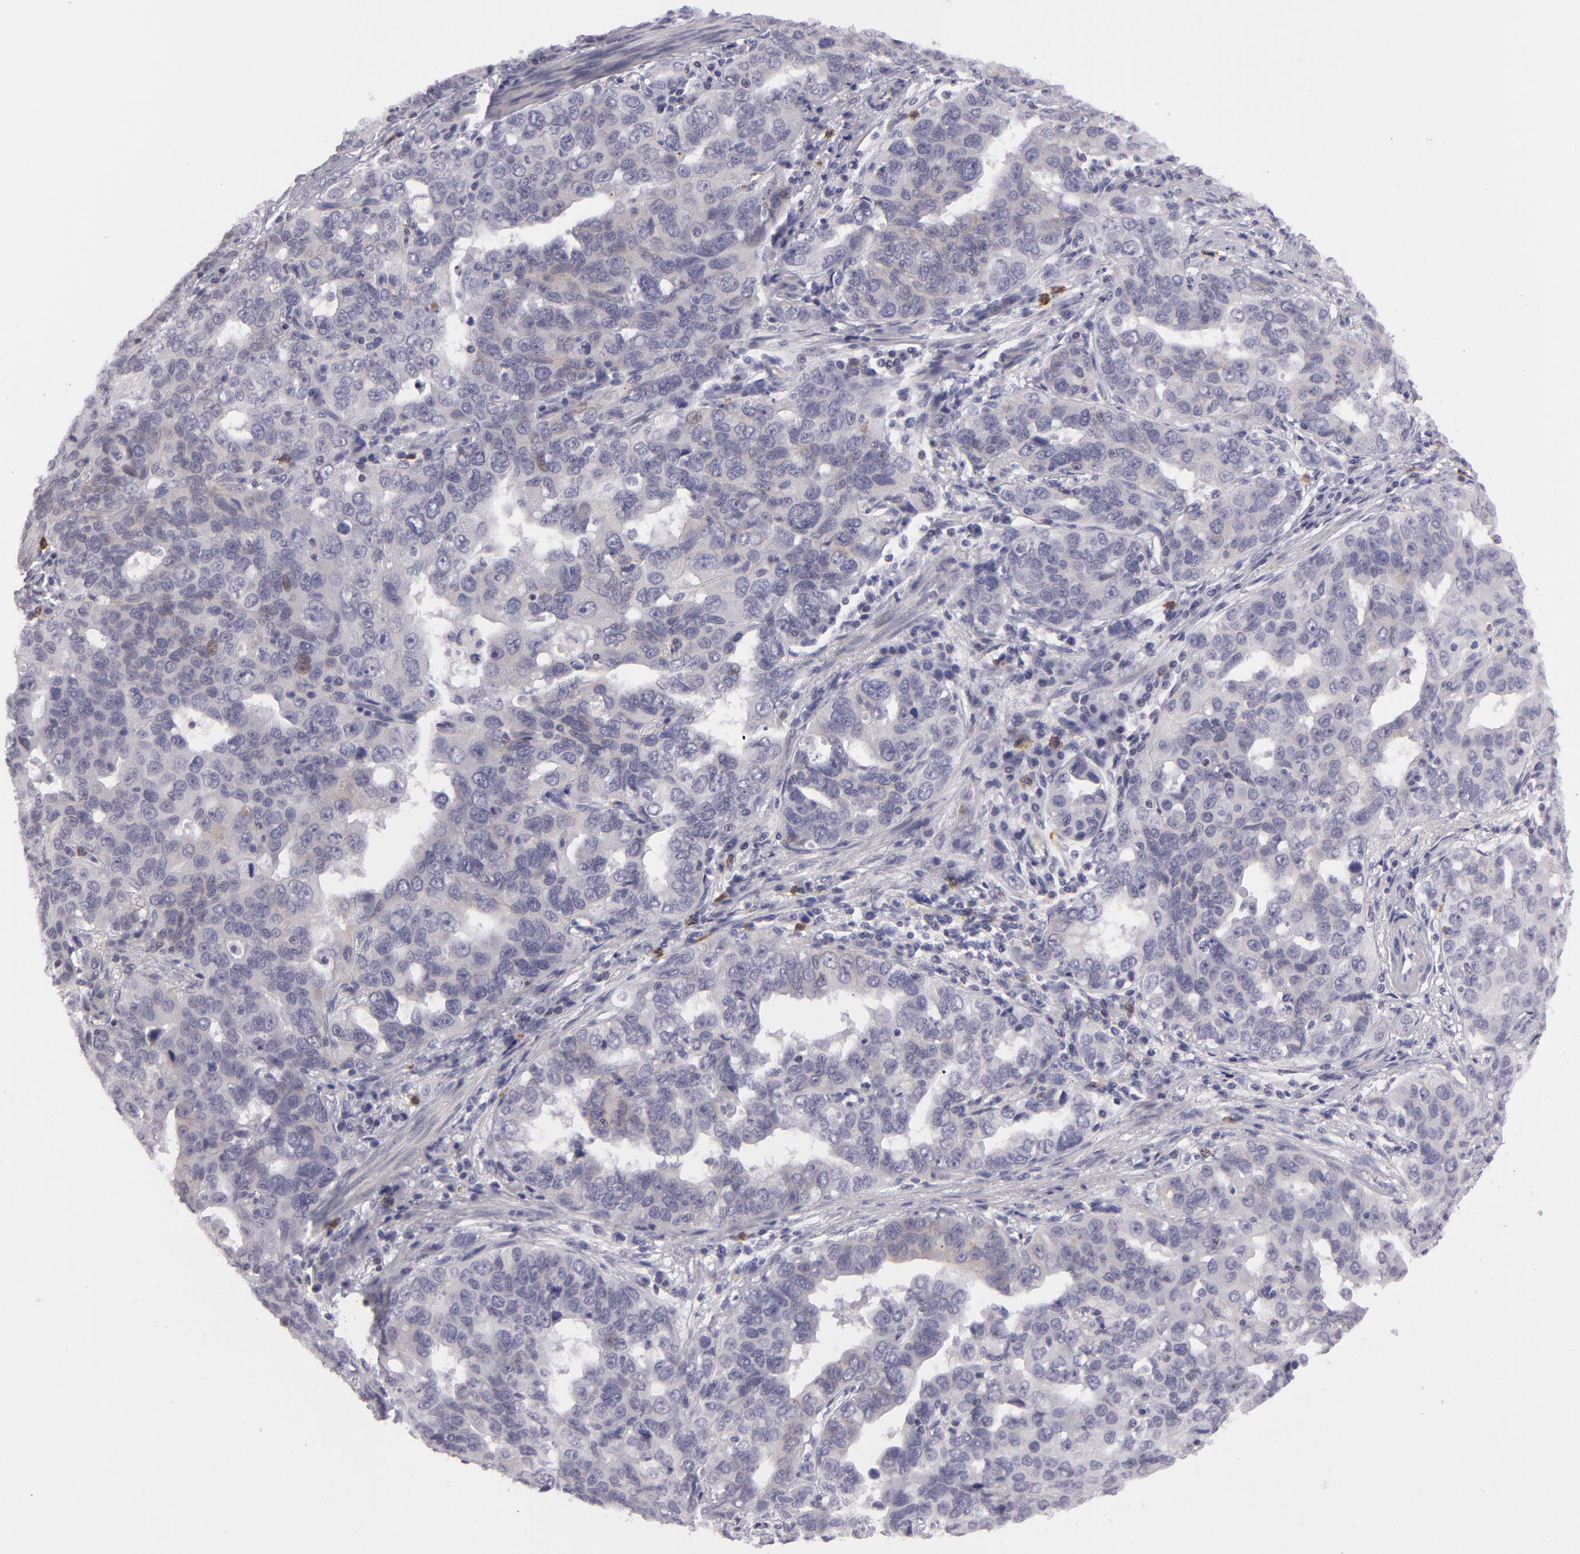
{"staining": {"intensity": "negative", "quantity": "none", "location": "none"}, "tissue": "stomach cancer", "cell_type": "Tumor cells", "image_type": "cancer", "snomed": [{"axis": "morphology", "description": "Adenocarcinoma, NOS"}, {"axis": "topography", "description": "Stomach, upper"}], "caption": "A histopathology image of stomach adenocarcinoma stained for a protein exhibits no brown staining in tumor cells.", "gene": "CTNNB1", "patient": {"sex": "male", "age": 76}}